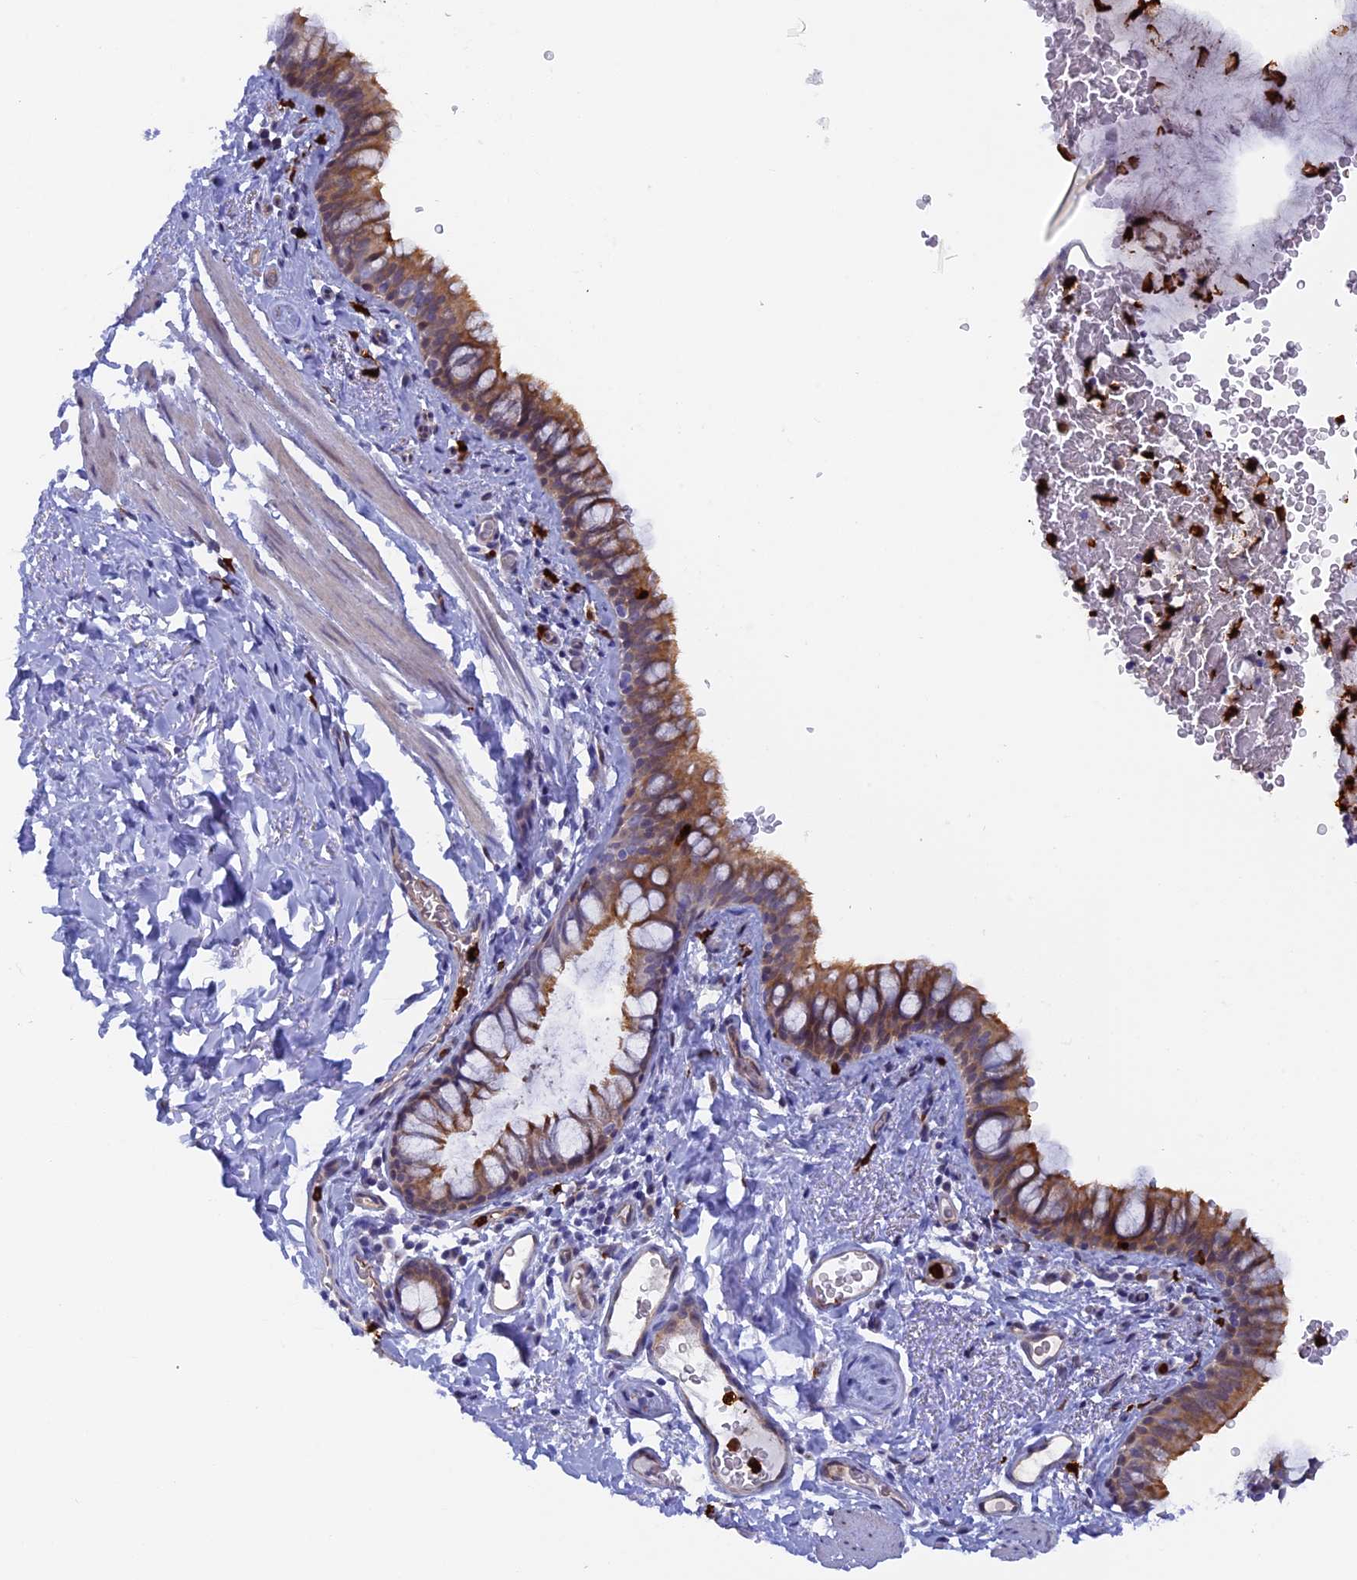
{"staining": {"intensity": "moderate", "quantity": ">75%", "location": "cytoplasmic/membranous"}, "tissue": "bronchus", "cell_type": "Respiratory epithelial cells", "image_type": "normal", "snomed": [{"axis": "morphology", "description": "Normal tissue, NOS"}, {"axis": "topography", "description": "Cartilage tissue"}, {"axis": "topography", "description": "Bronchus"}], "caption": "The micrograph shows staining of benign bronchus, revealing moderate cytoplasmic/membranous protein positivity (brown color) within respiratory epithelial cells.", "gene": "SLC26A1", "patient": {"sex": "female", "age": 36}}